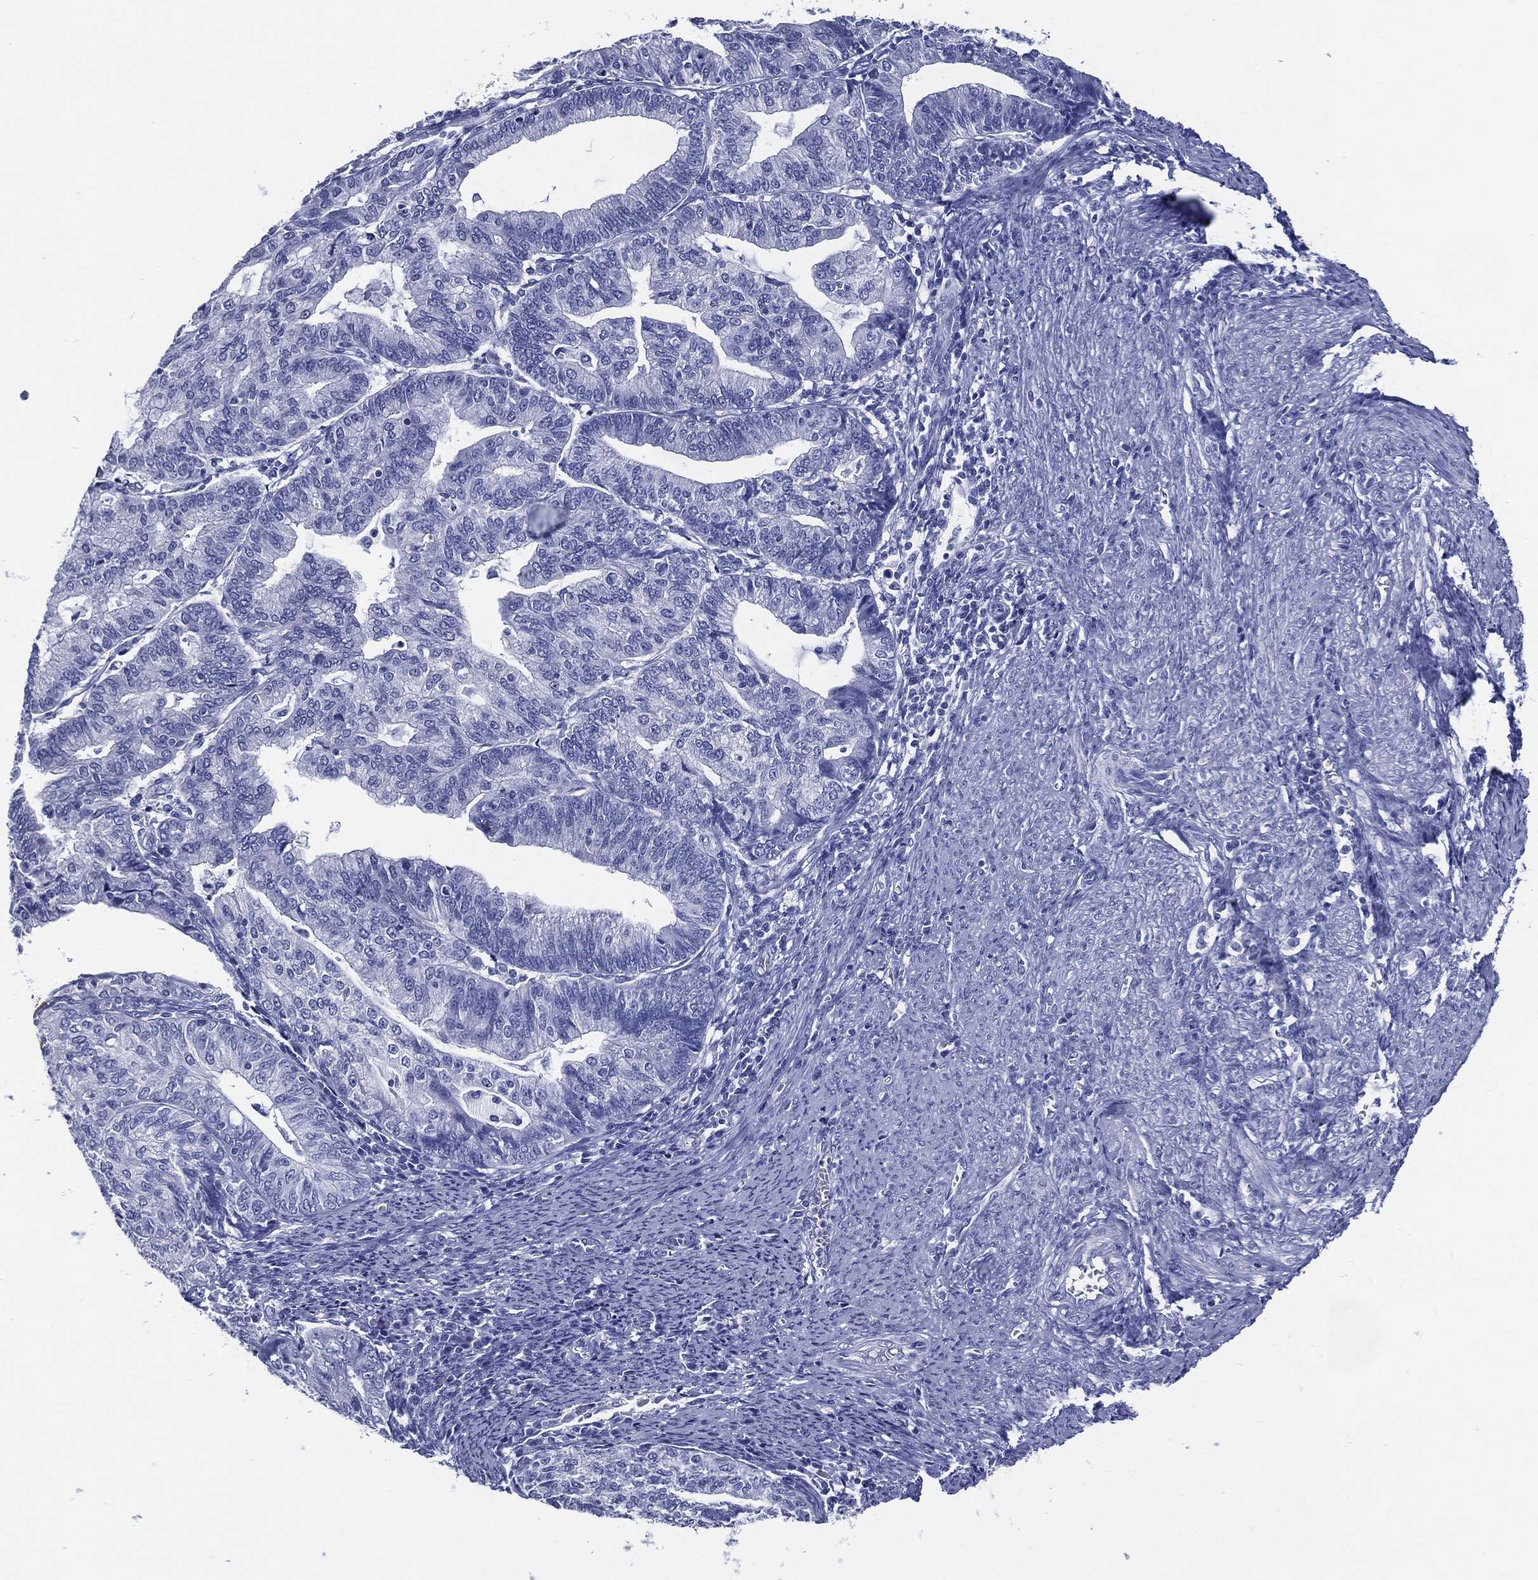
{"staining": {"intensity": "negative", "quantity": "none", "location": "none"}, "tissue": "endometrial cancer", "cell_type": "Tumor cells", "image_type": "cancer", "snomed": [{"axis": "morphology", "description": "Adenocarcinoma, NOS"}, {"axis": "topography", "description": "Endometrium"}], "caption": "This is an immunohistochemistry image of human endometrial adenocarcinoma. There is no expression in tumor cells.", "gene": "ACE2", "patient": {"sex": "female", "age": 82}}